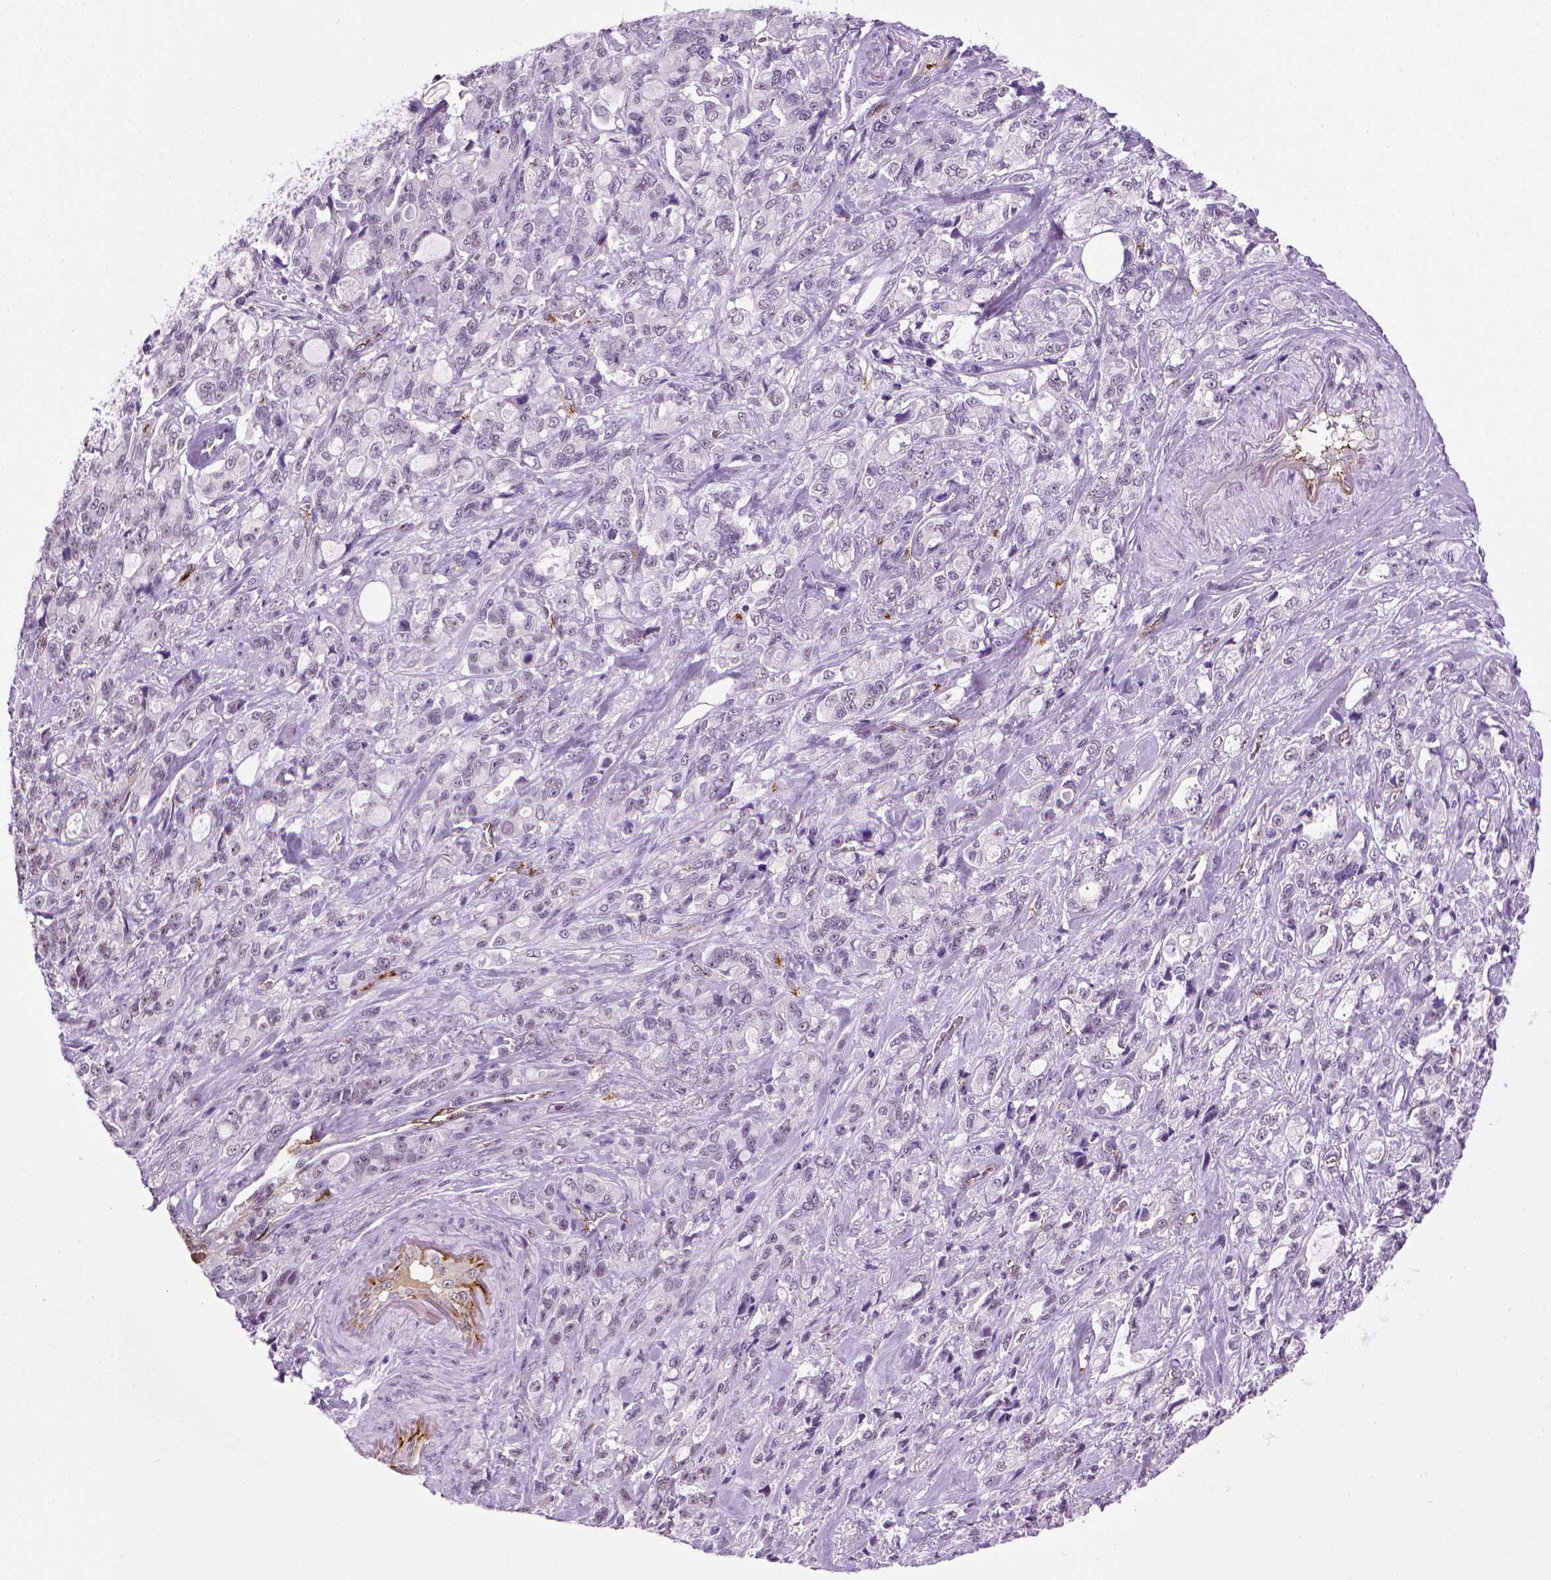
{"staining": {"intensity": "negative", "quantity": "none", "location": "none"}, "tissue": "stomach cancer", "cell_type": "Tumor cells", "image_type": "cancer", "snomed": [{"axis": "morphology", "description": "Adenocarcinoma, NOS"}, {"axis": "topography", "description": "Stomach"}], "caption": "IHC histopathology image of human stomach cancer (adenocarcinoma) stained for a protein (brown), which shows no expression in tumor cells.", "gene": "VWF", "patient": {"sex": "male", "age": 63}}